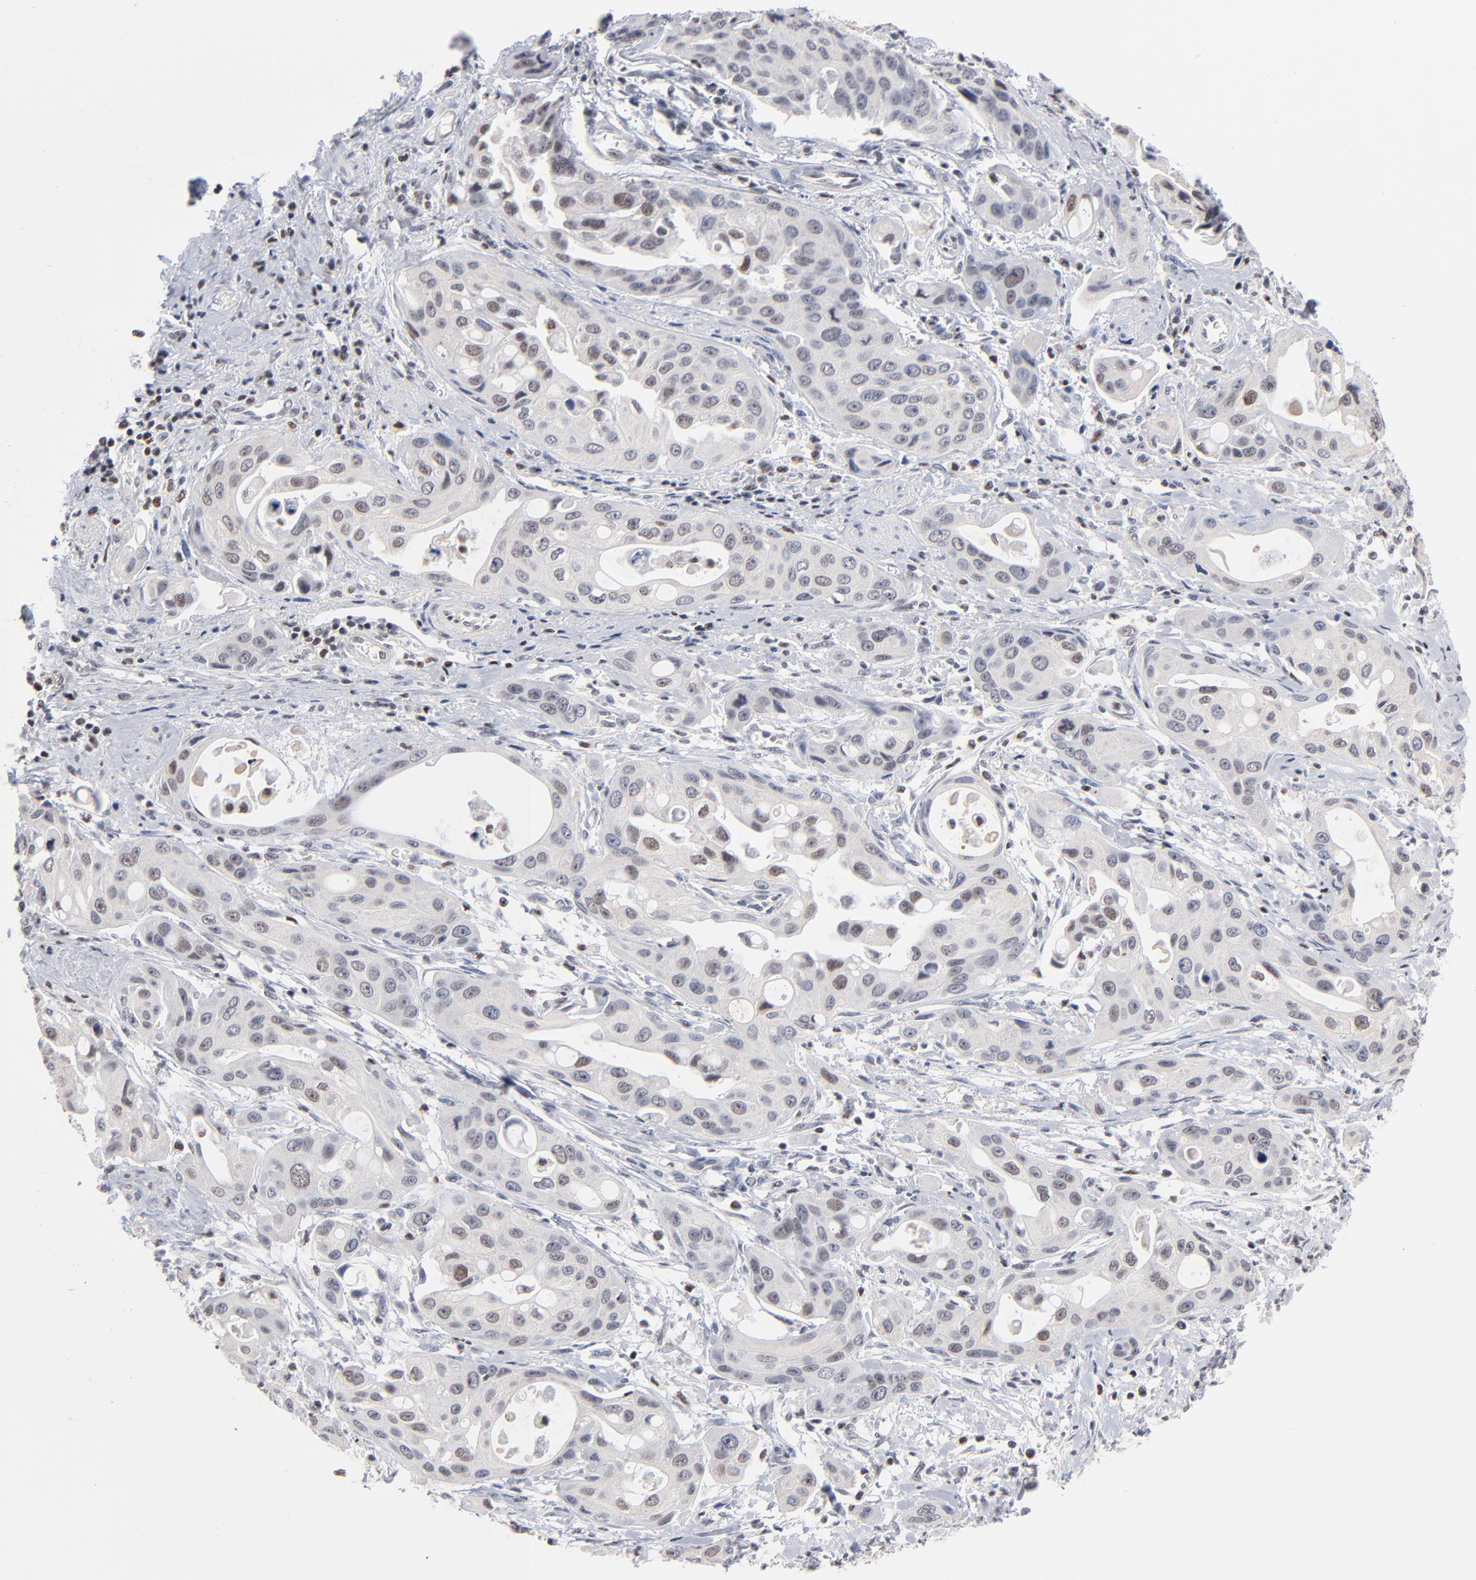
{"staining": {"intensity": "weak", "quantity": "<25%", "location": "nuclear"}, "tissue": "pancreatic cancer", "cell_type": "Tumor cells", "image_type": "cancer", "snomed": [{"axis": "morphology", "description": "Adenocarcinoma, NOS"}, {"axis": "topography", "description": "Pancreas"}], "caption": "A histopathology image of human pancreatic cancer is negative for staining in tumor cells.", "gene": "MAX", "patient": {"sex": "female", "age": 60}}